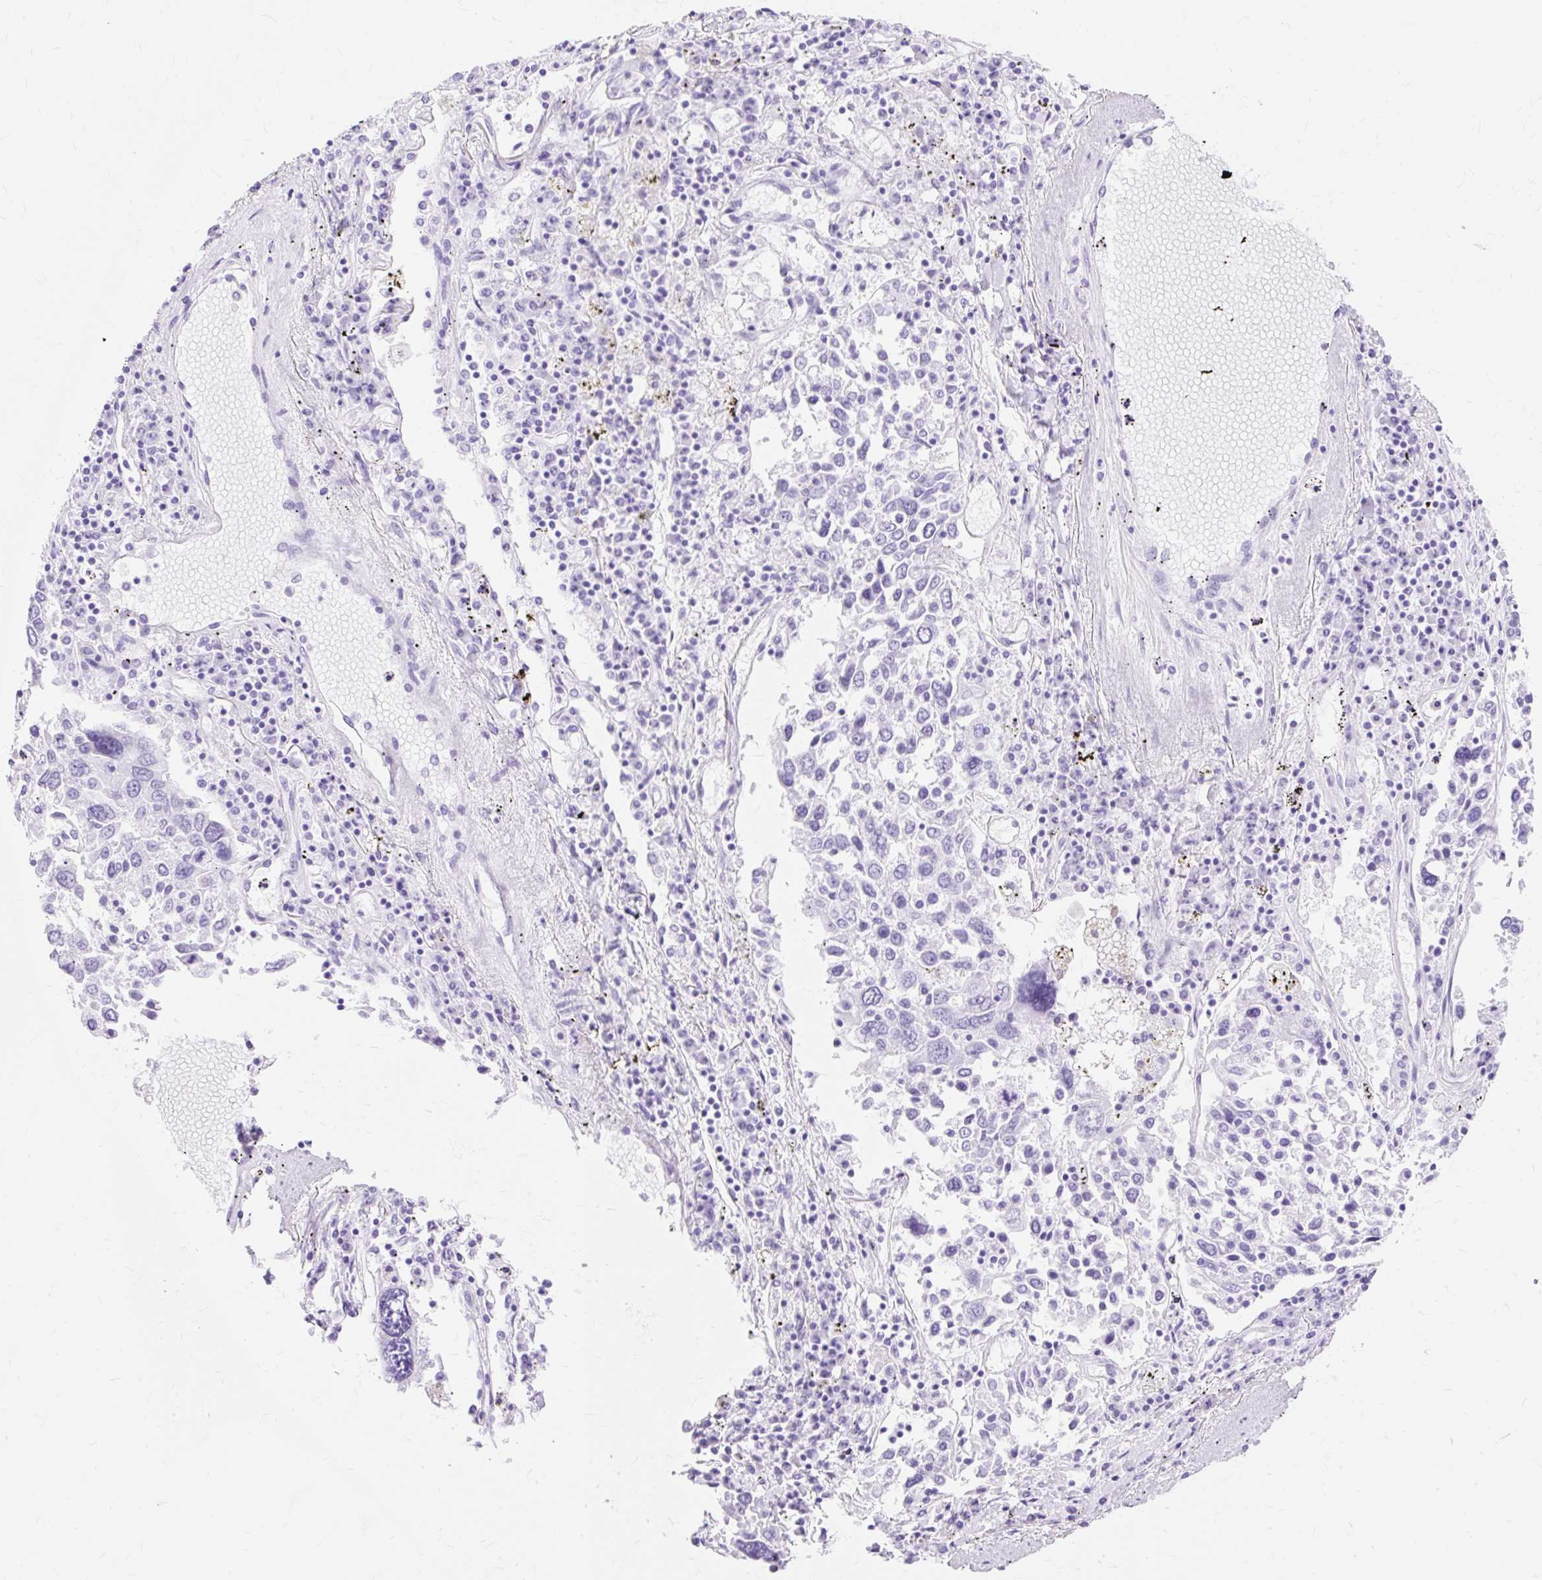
{"staining": {"intensity": "negative", "quantity": "none", "location": "none"}, "tissue": "lung cancer", "cell_type": "Tumor cells", "image_type": "cancer", "snomed": [{"axis": "morphology", "description": "Squamous cell carcinoma, NOS"}, {"axis": "topography", "description": "Lung"}], "caption": "The IHC photomicrograph has no significant expression in tumor cells of squamous cell carcinoma (lung) tissue.", "gene": "MBP", "patient": {"sex": "male", "age": 65}}